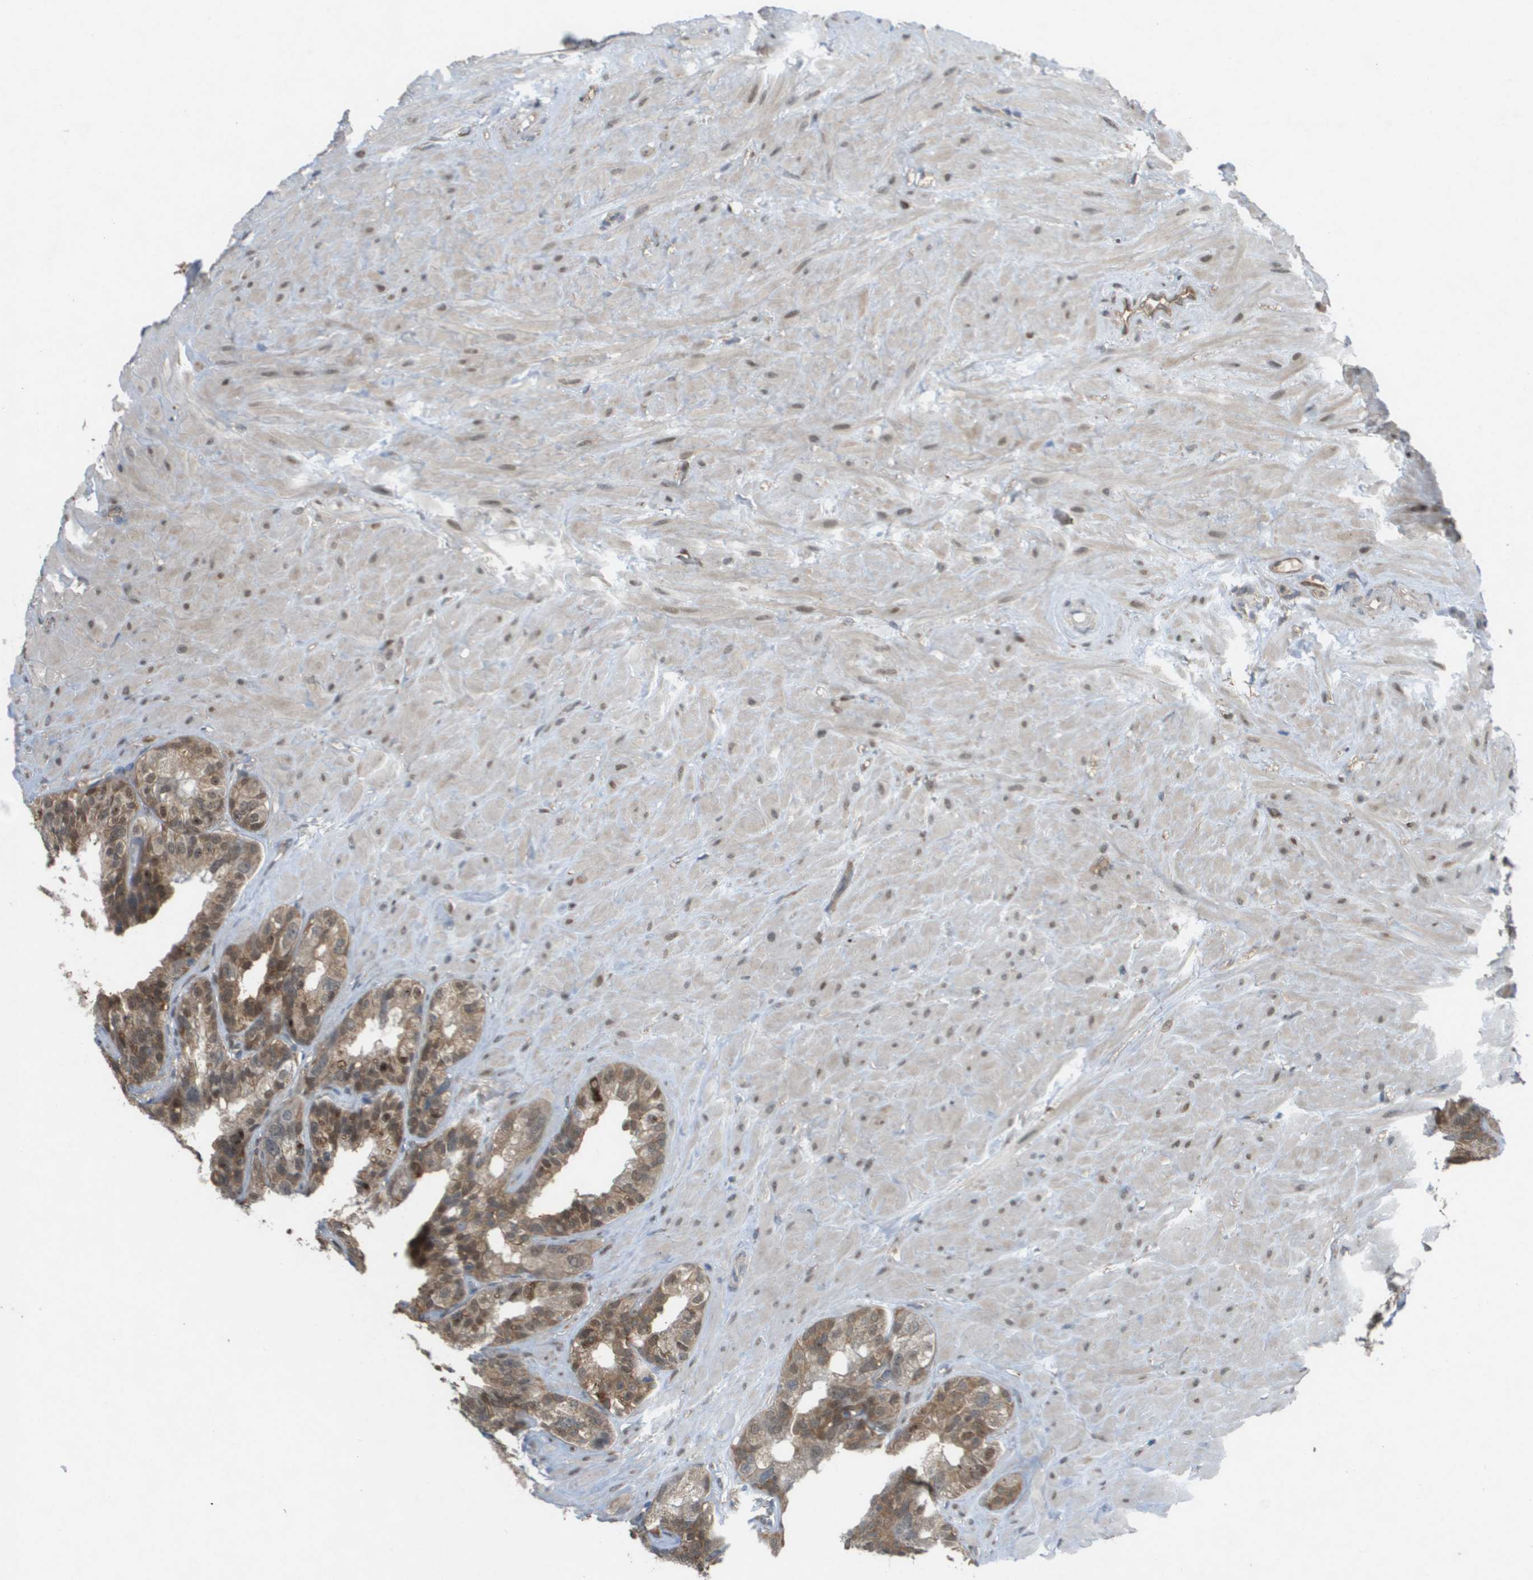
{"staining": {"intensity": "weak", "quantity": ">75%", "location": "cytoplasmic/membranous,nuclear"}, "tissue": "seminal vesicle", "cell_type": "Glandular cells", "image_type": "normal", "snomed": [{"axis": "morphology", "description": "Normal tissue, NOS"}, {"axis": "topography", "description": "Seminal veicle"}], "caption": "Weak cytoplasmic/membranous,nuclear staining for a protein is present in about >75% of glandular cells of benign seminal vesicle using immunohistochemistry.", "gene": "PALD1", "patient": {"sex": "male", "age": 68}}